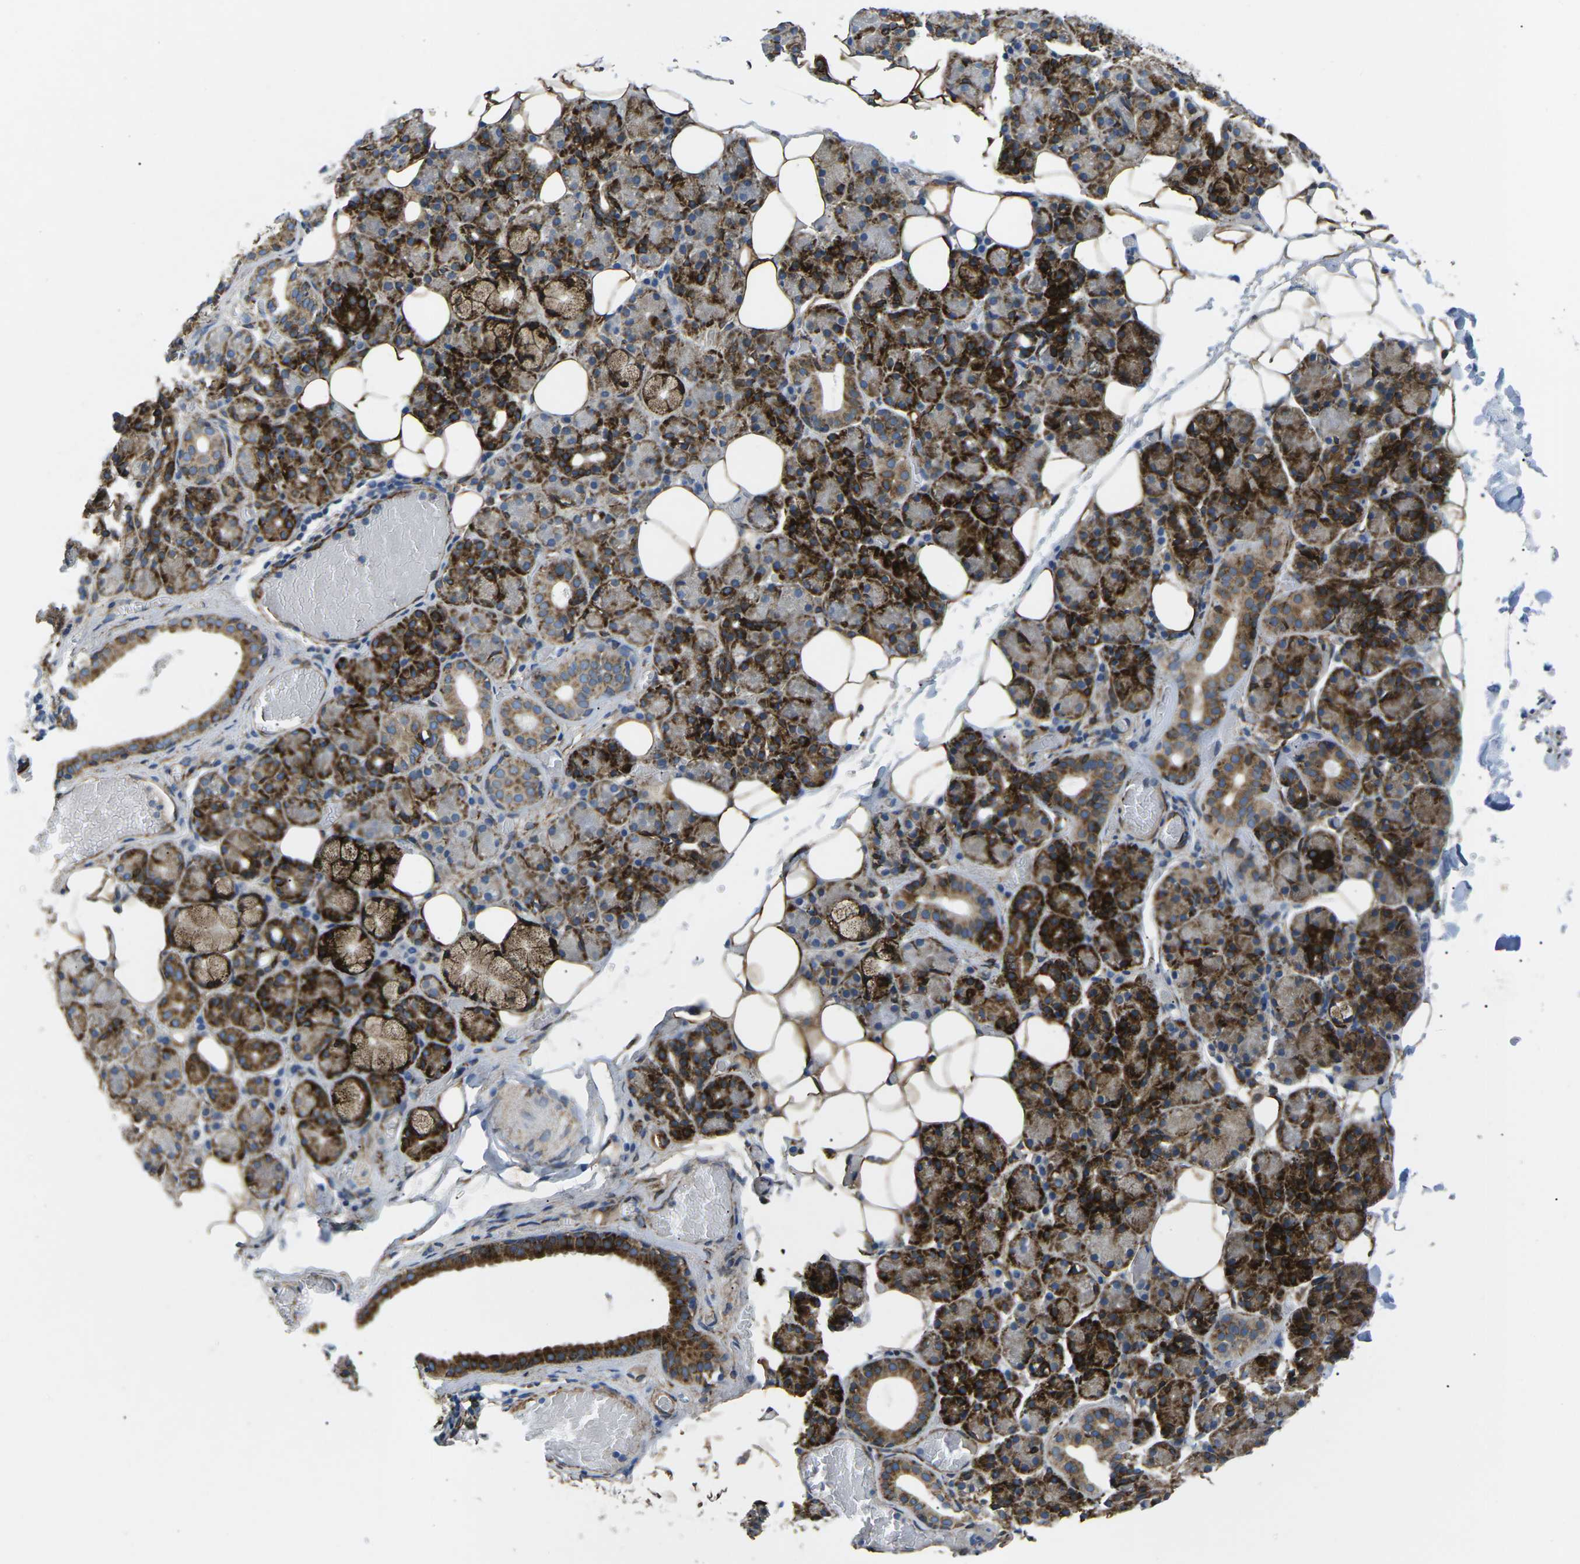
{"staining": {"intensity": "strong", "quantity": "25%-75%", "location": "cytoplasmic/membranous"}, "tissue": "salivary gland", "cell_type": "Glandular cells", "image_type": "normal", "snomed": [{"axis": "morphology", "description": "Normal tissue, NOS"}, {"axis": "topography", "description": "Salivary gland"}], "caption": "Protein analysis of benign salivary gland exhibits strong cytoplasmic/membranous positivity in about 25%-75% of glandular cells.", "gene": "PDZD8", "patient": {"sex": "male", "age": 63}}